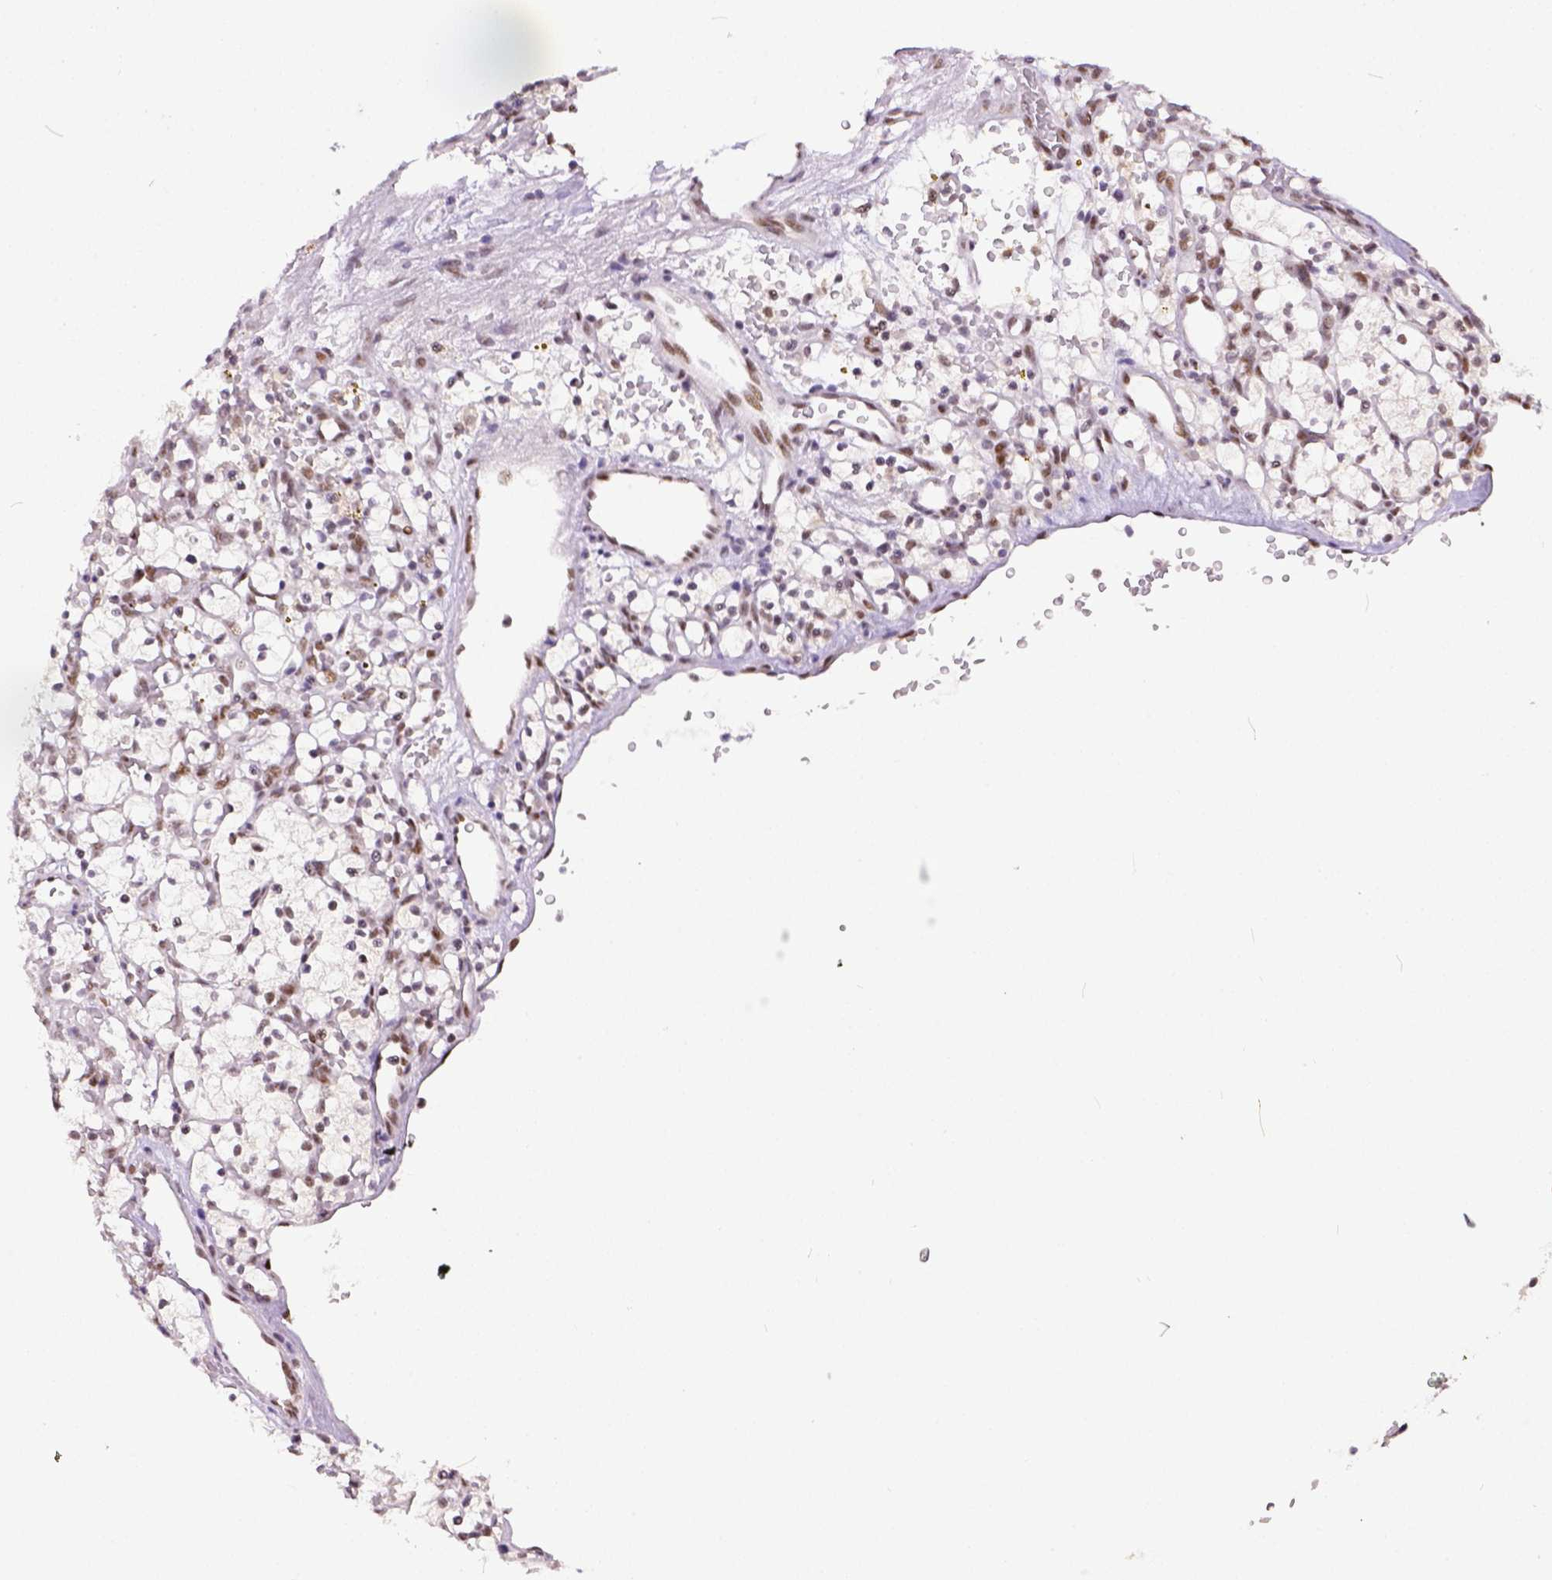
{"staining": {"intensity": "moderate", "quantity": ">75%", "location": "nuclear"}, "tissue": "renal cancer", "cell_type": "Tumor cells", "image_type": "cancer", "snomed": [{"axis": "morphology", "description": "Adenocarcinoma, NOS"}, {"axis": "topography", "description": "Kidney"}], "caption": "This is an image of IHC staining of renal cancer, which shows moderate positivity in the nuclear of tumor cells.", "gene": "ERCC1", "patient": {"sex": "female", "age": 64}}